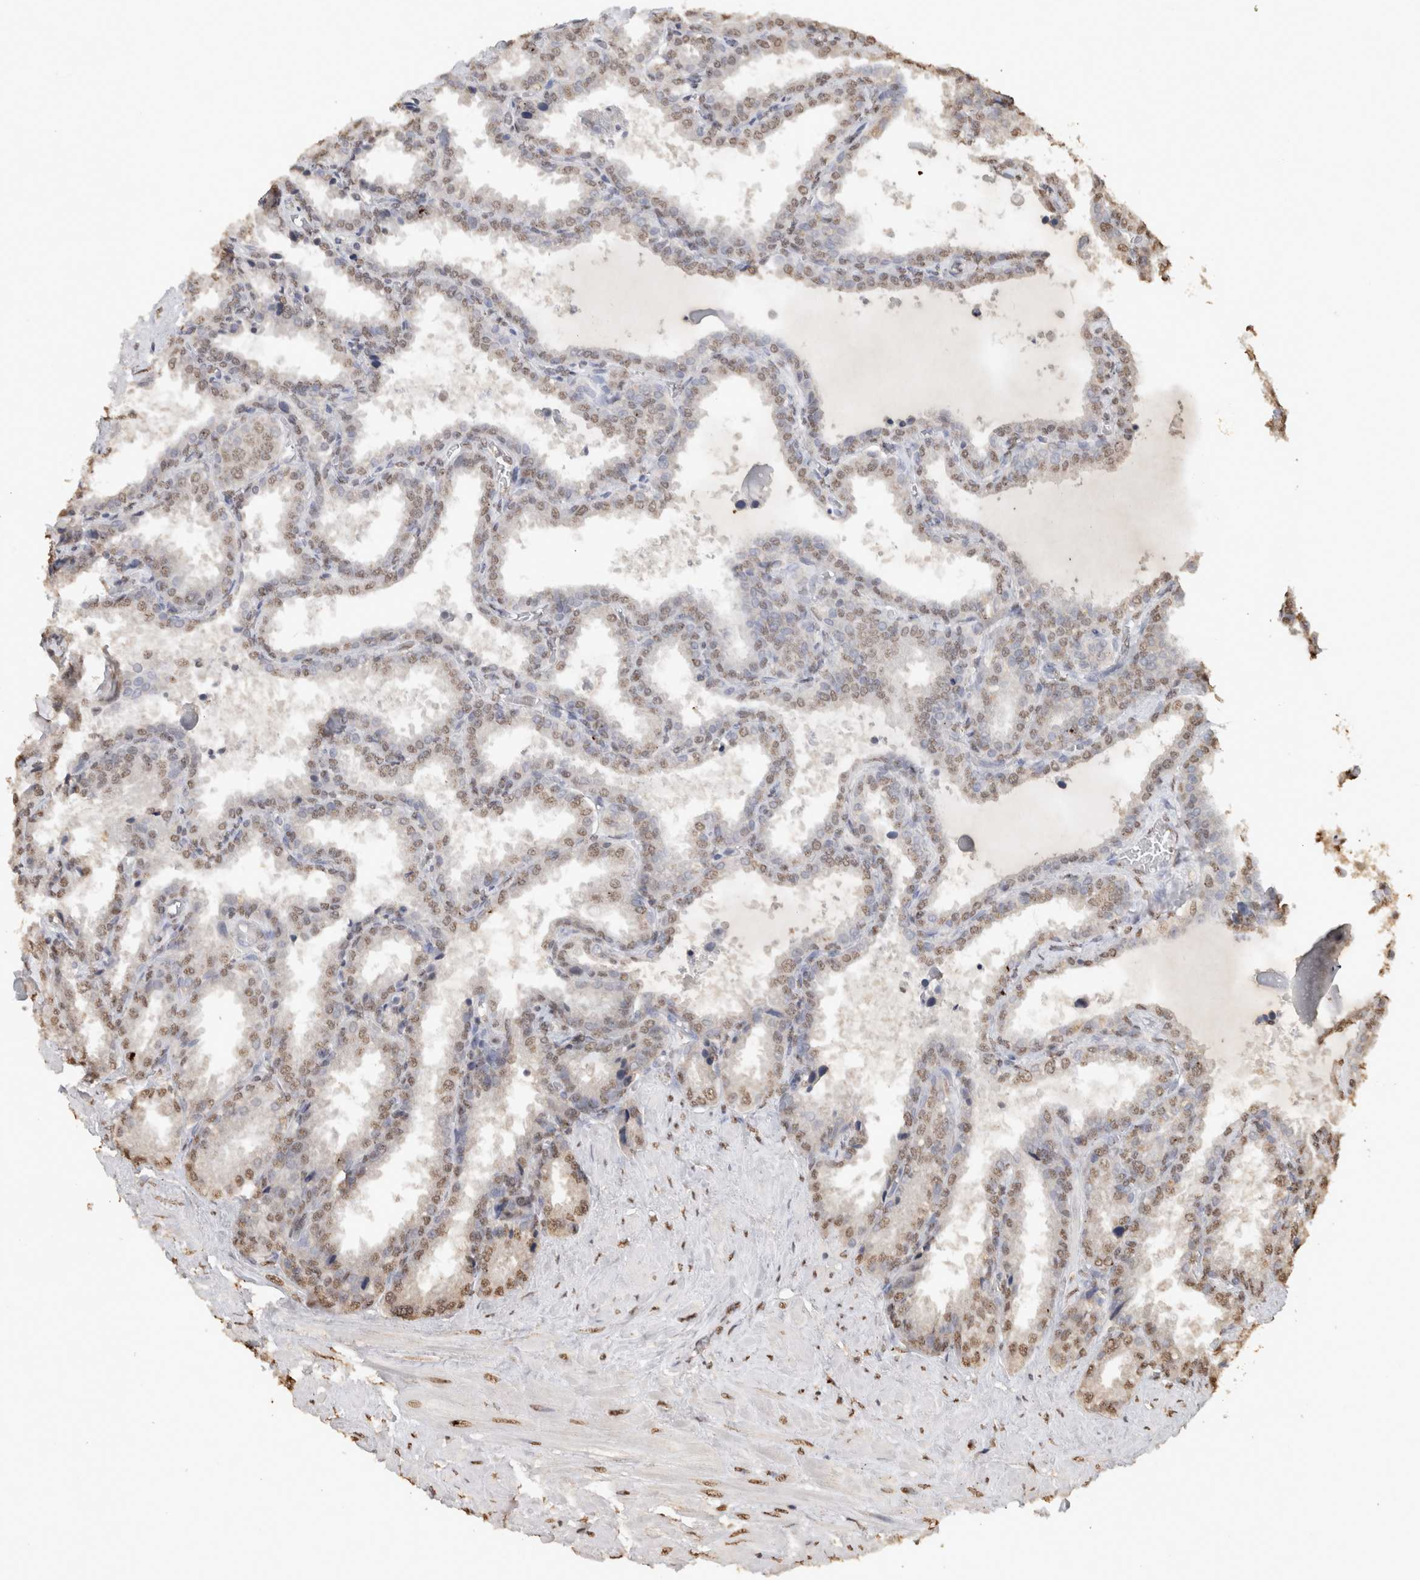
{"staining": {"intensity": "weak", "quantity": ">75%", "location": "nuclear"}, "tissue": "seminal vesicle", "cell_type": "Glandular cells", "image_type": "normal", "snomed": [{"axis": "morphology", "description": "Normal tissue, NOS"}, {"axis": "topography", "description": "Seminal veicle"}], "caption": "Glandular cells demonstrate low levels of weak nuclear positivity in approximately >75% of cells in unremarkable seminal vesicle.", "gene": "HAND2", "patient": {"sex": "male", "age": 46}}